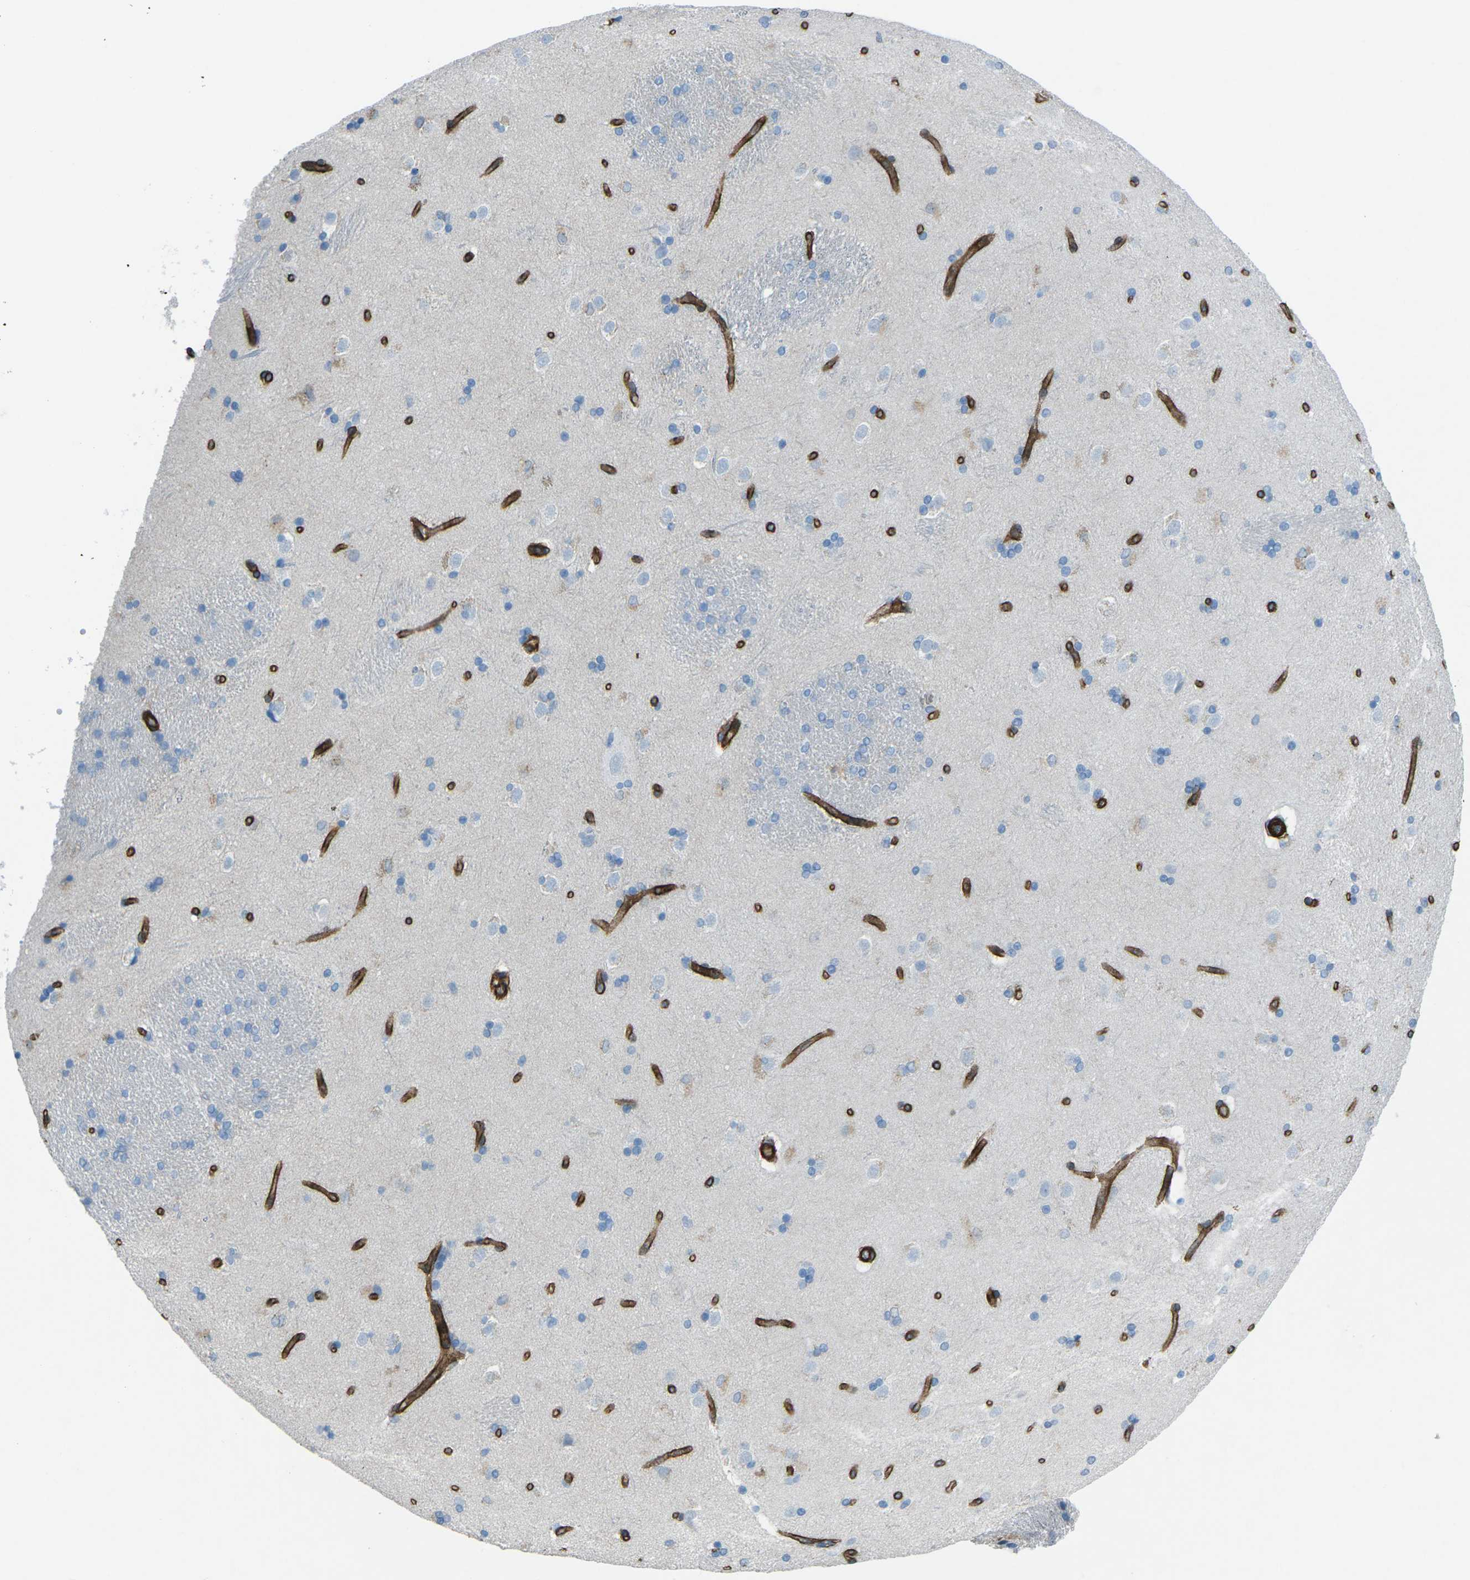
{"staining": {"intensity": "negative", "quantity": "none", "location": "none"}, "tissue": "caudate", "cell_type": "Glial cells", "image_type": "normal", "snomed": [{"axis": "morphology", "description": "Normal tissue, NOS"}, {"axis": "topography", "description": "Lateral ventricle wall"}], "caption": "Histopathology image shows no significant protein expression in glial cells of benign caudate.", "gene": "UTRN", "patient": {"sex": "female", "age": 19}}